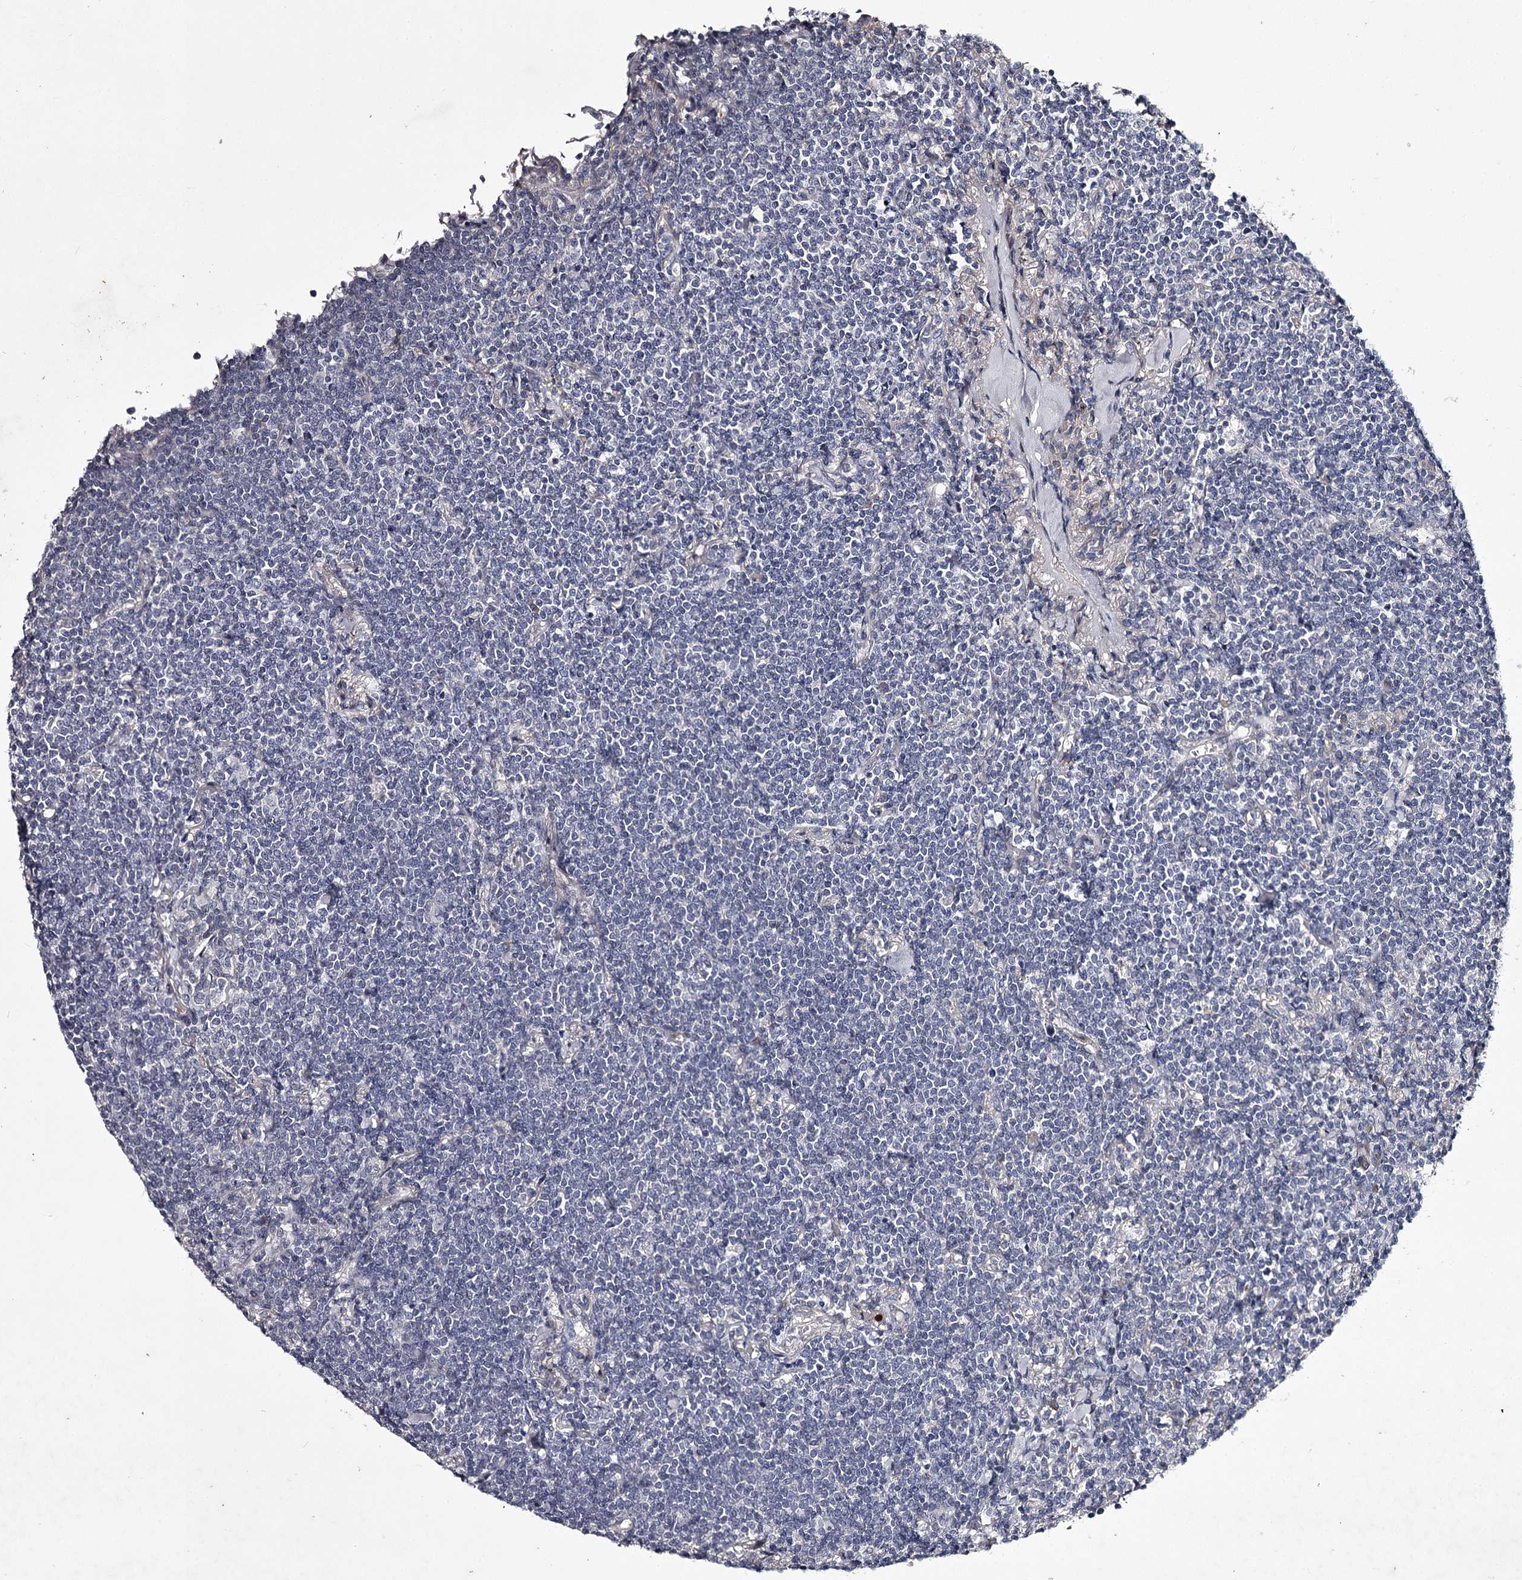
{"staining": {"intensity": "negative", "quantity": "none", "location": "none"}, "tissue": "lymphoma", "cell_type": "Tumor cells", "image_type": "cancer", "snomed": [{"axis": "morphology", "description": "Malignant lymphoma, non-Hodgkin's type, Low grade"}, {"axis": "topography", "description": "Lung"}], "caption": "Micrograph shows no protein positivity in tumor cells of malignant lymphoma, non-Hodgkin's type (low-grade) tissue.", "gene": "FDXACB1", "patient": {"sex": "female", "age": 71}}